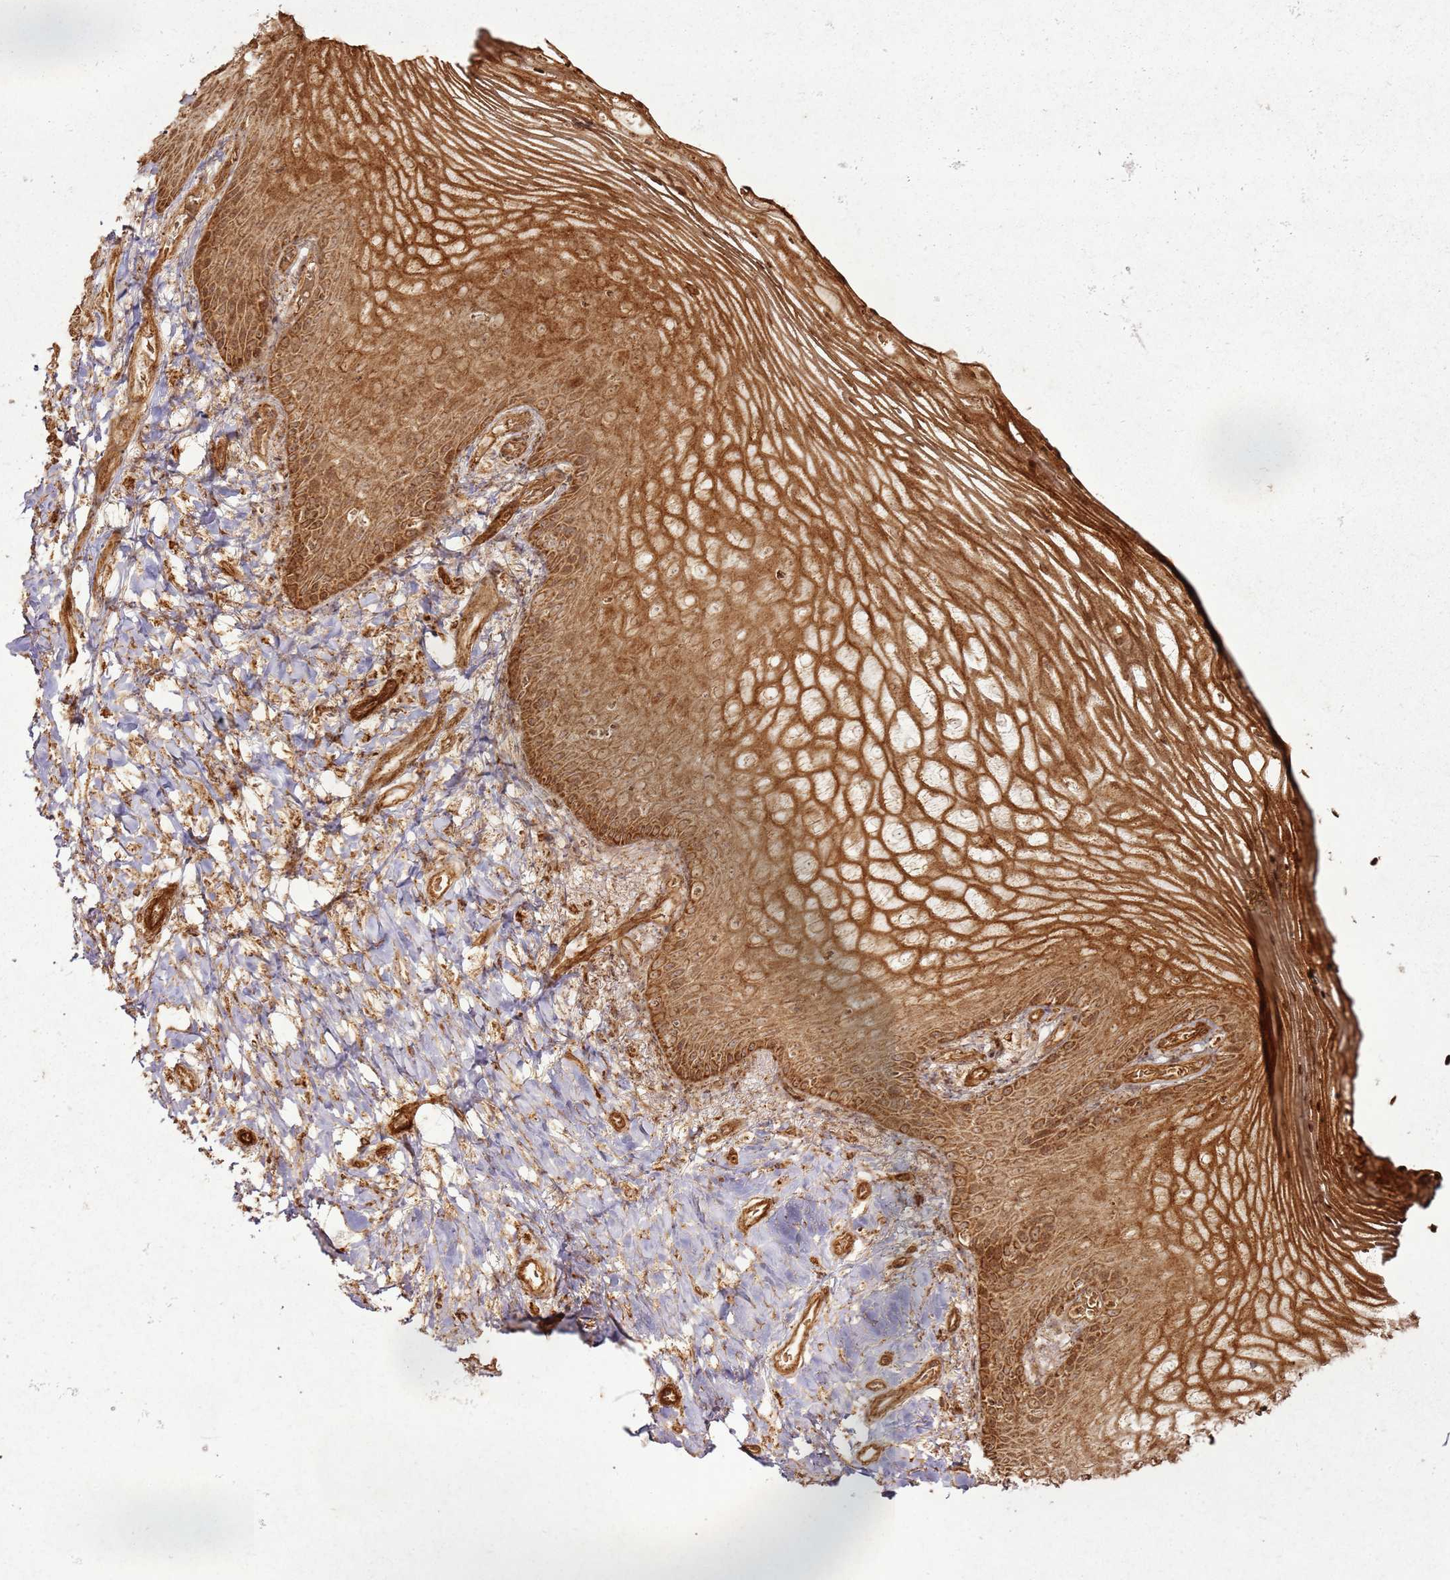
{"staining": {"intensity": "strong", "quantity": ">75%", "location": "cytoplasmic/membranous"}, "tissue": "vagina", "cell_type": "Squamous epithelial cells", "image_type": "normal", "snomed": [{"axis": "morphology", "description": "Normal tissue, NOS"}, {"axis": "topography", "description": "Vagina"}], "caption": "High-magnification brightfield microscopy of benign vagina stained with DAB (3,3'-diaminobenzidine) (brown) and counterstained with hematoxylin (blue). squamous epithelial cells exhibit strong cytoplasmic/membranous staining is appreciated in approximately>75% of cells.", "gene": "MRPS6", "patient": {"sex": "female", "age": 60}}